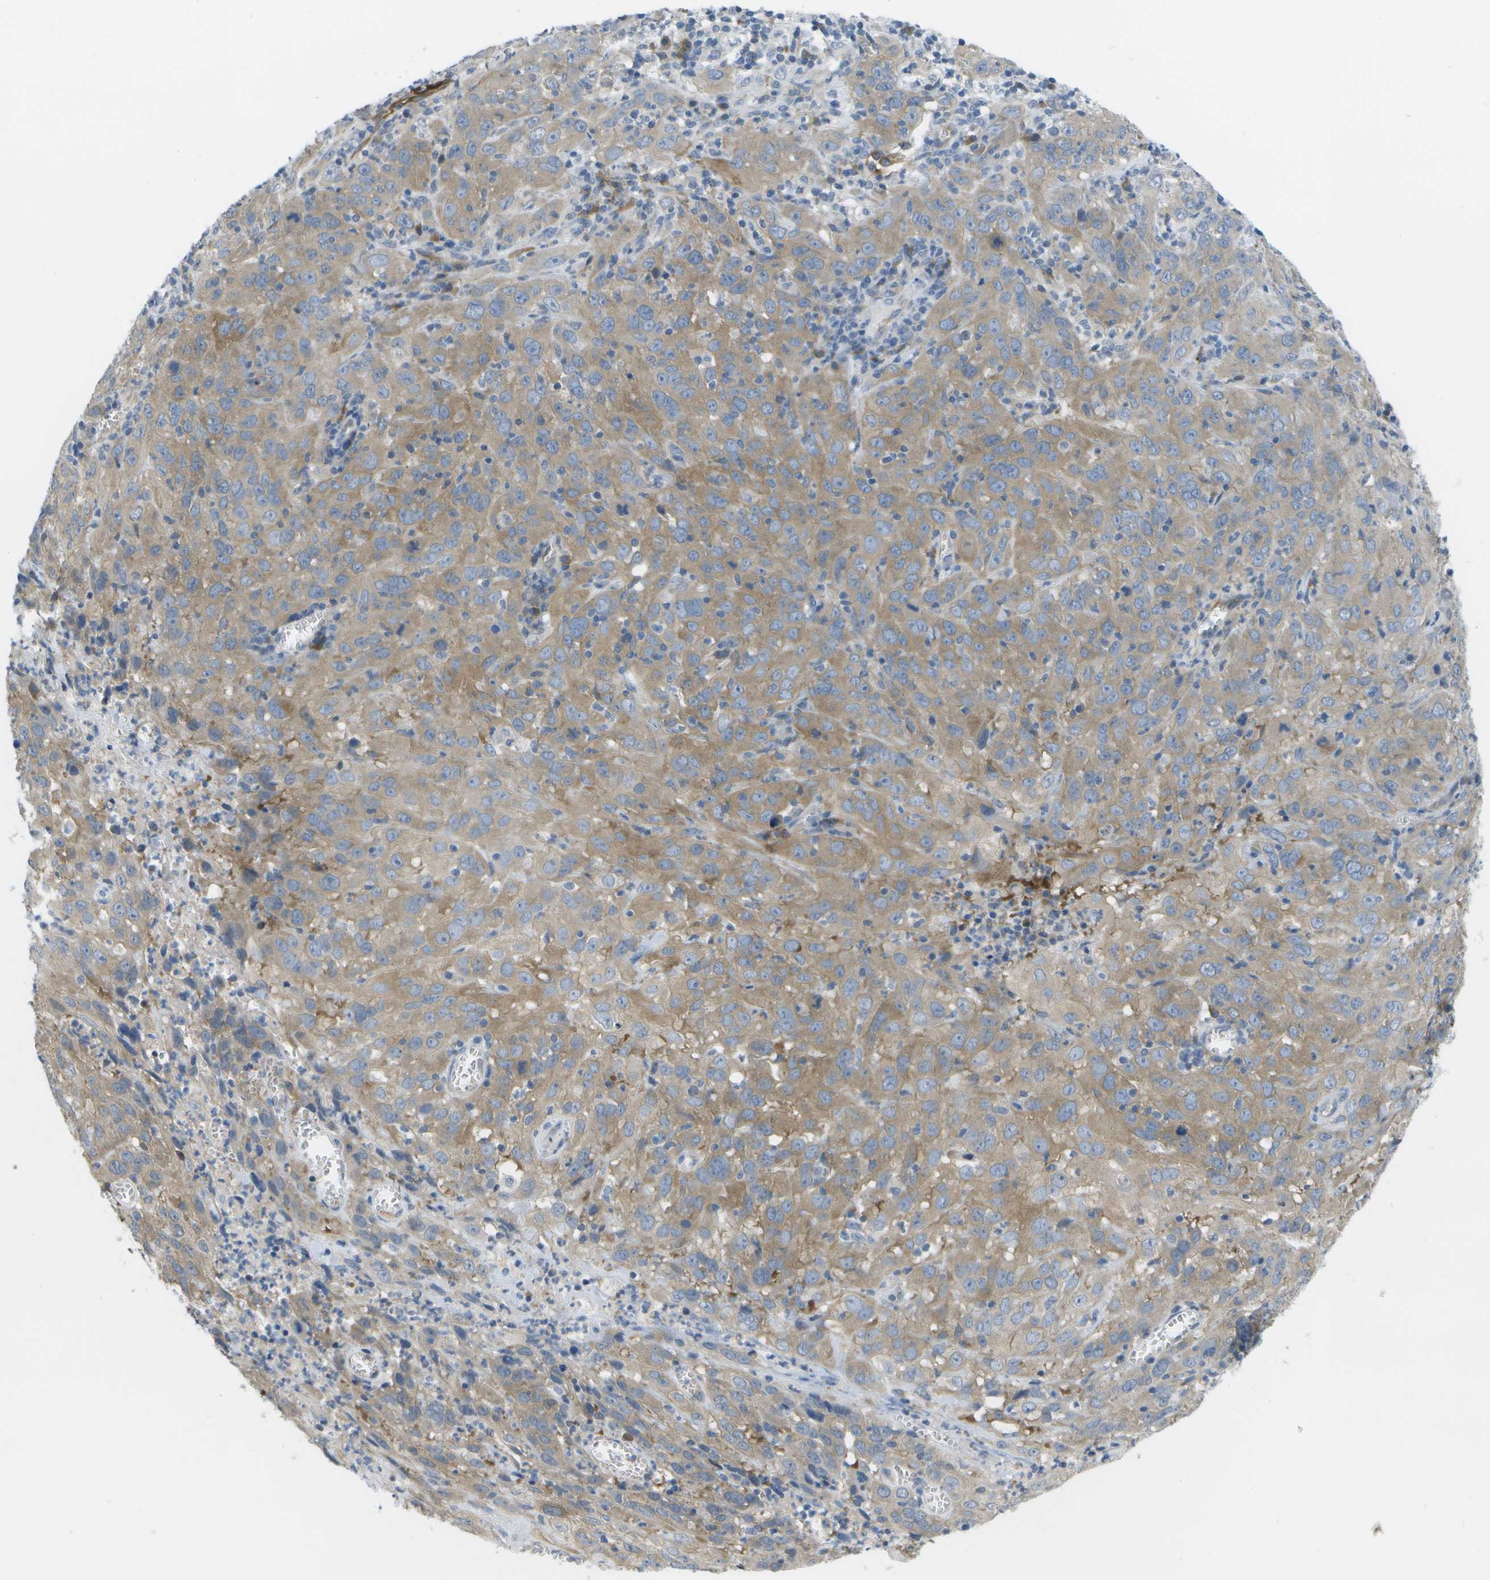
{"staining": {"intensity": "moderate", "quantity": ">75%", "location": "cytoplasmic/membranous"}, "tissue": "cervical cancer", "cell_type": "Tumor cells", "image_type": "cancer", "snomed": [{"axis": "morphology", "description": "Squamous cell carcinoma, NOS"}, {"axis": "topography", "description": "Cervix"}], "caption": "Immunohistochemistry (IHC) photomicrograph of neoplastic tissue: human cervical cancer (squamous cell carcinoma) stained using immunohistochemistry (IHC) reveals medium levels of moderate protein expression localized specifically in the cytoplasmic/membranous of tumor cells, appearing as a cytoplasmic/membranous brown color.", "gene": "MARCHF8", "patient": {"sex": "female", "age": 32}}